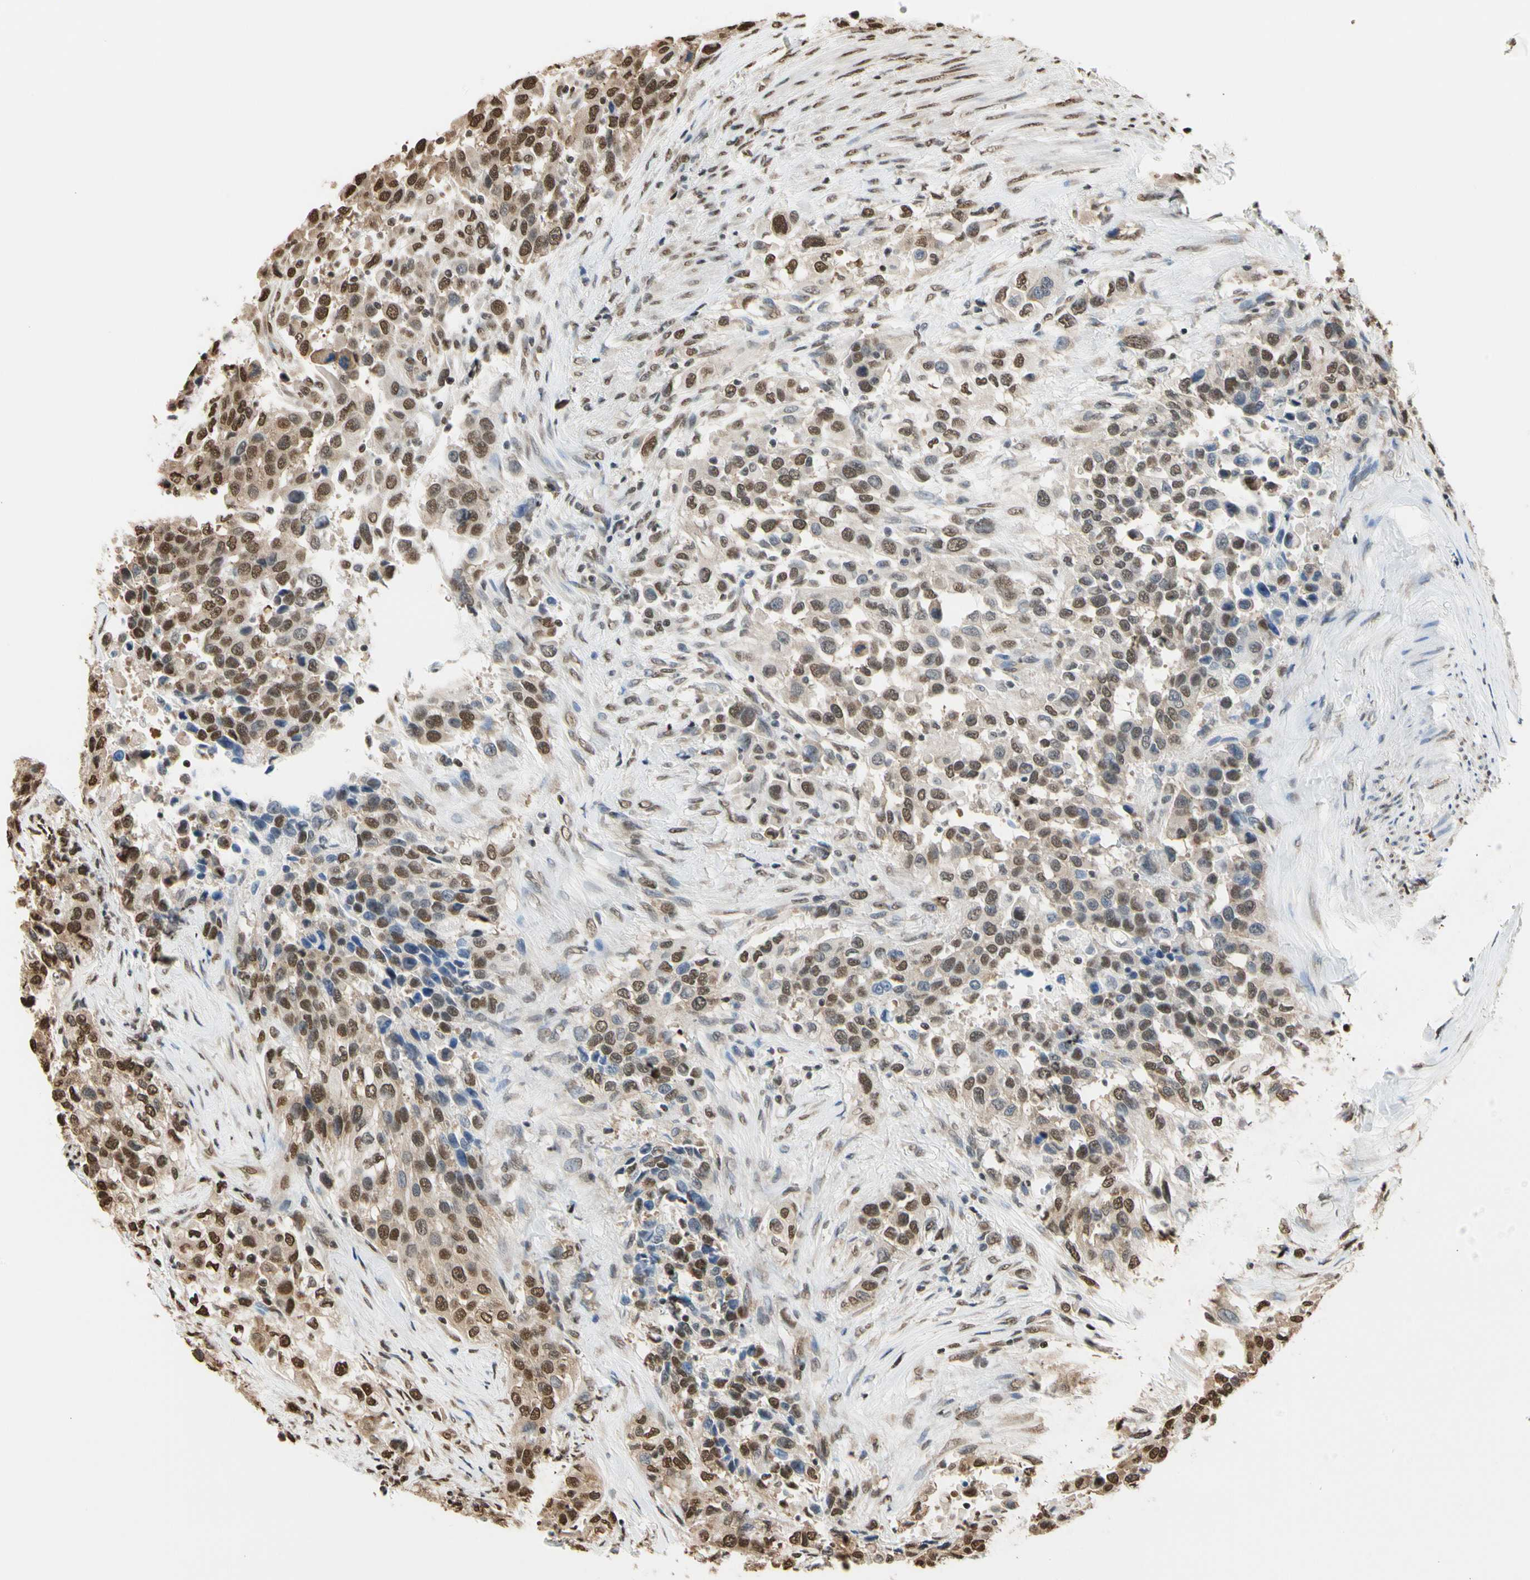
{"staining": {"intensity": "moderate", "quantity": ">75%", "location": "cytoplasmic/membranous,nuclear"}, "tissue": "urothelial cancer", "cell_type": "Tumor cells", "image_type": "cancer", "snomed": [{"axis": "morphology", "description": "Urothelial carcinoma, High grade"}, {"axis": "topography", "description": "Urinary bladder"}], "caption": "Human high-grade urothelial carcinoma stained with a protein marker reveals moderate staining in tumor cells.", "gene": "HNRNPK", "patient": {"sex": "female", "age": 80}}